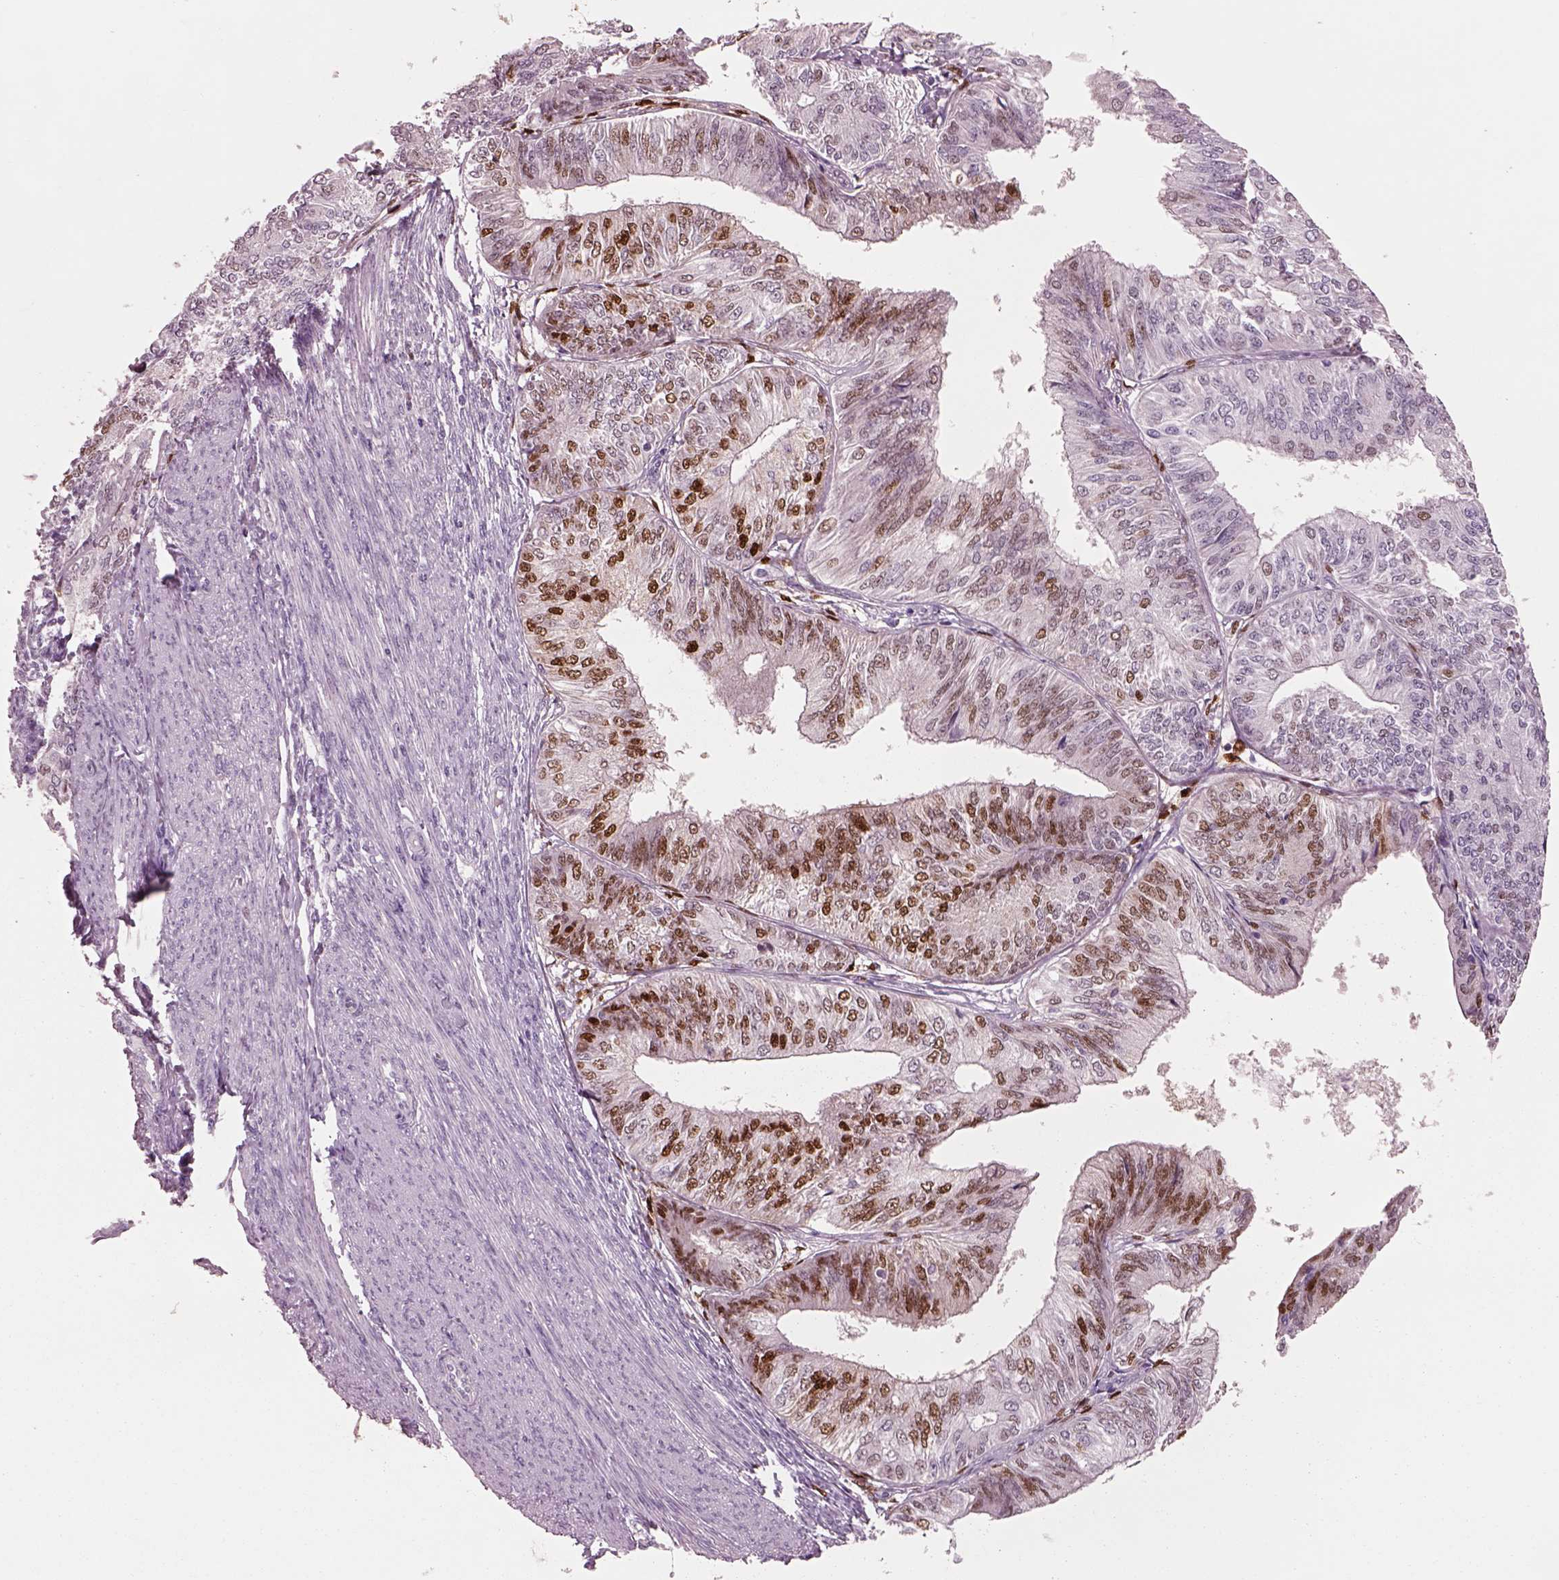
{"staining": {"intensity": "strong", "quantity": "<25%", "location": "nuclear"}, "tissue": "endometrial cancer", "cell_type": "Tumor cells", "image_type": "cancer", "snomed": [{"axis": "morphology", "description": "Adenocarcinoma, NOS"}, {"axis": "topography", "description": "Endometrium"}], "caption": "This is an image of IHC staining of endometrial cancer (adenocarcinoma), which shows strong expression in the nuclear of tumor cells.", "gene": "SOX9", "patient": {"sex": "female", "age": 58}}